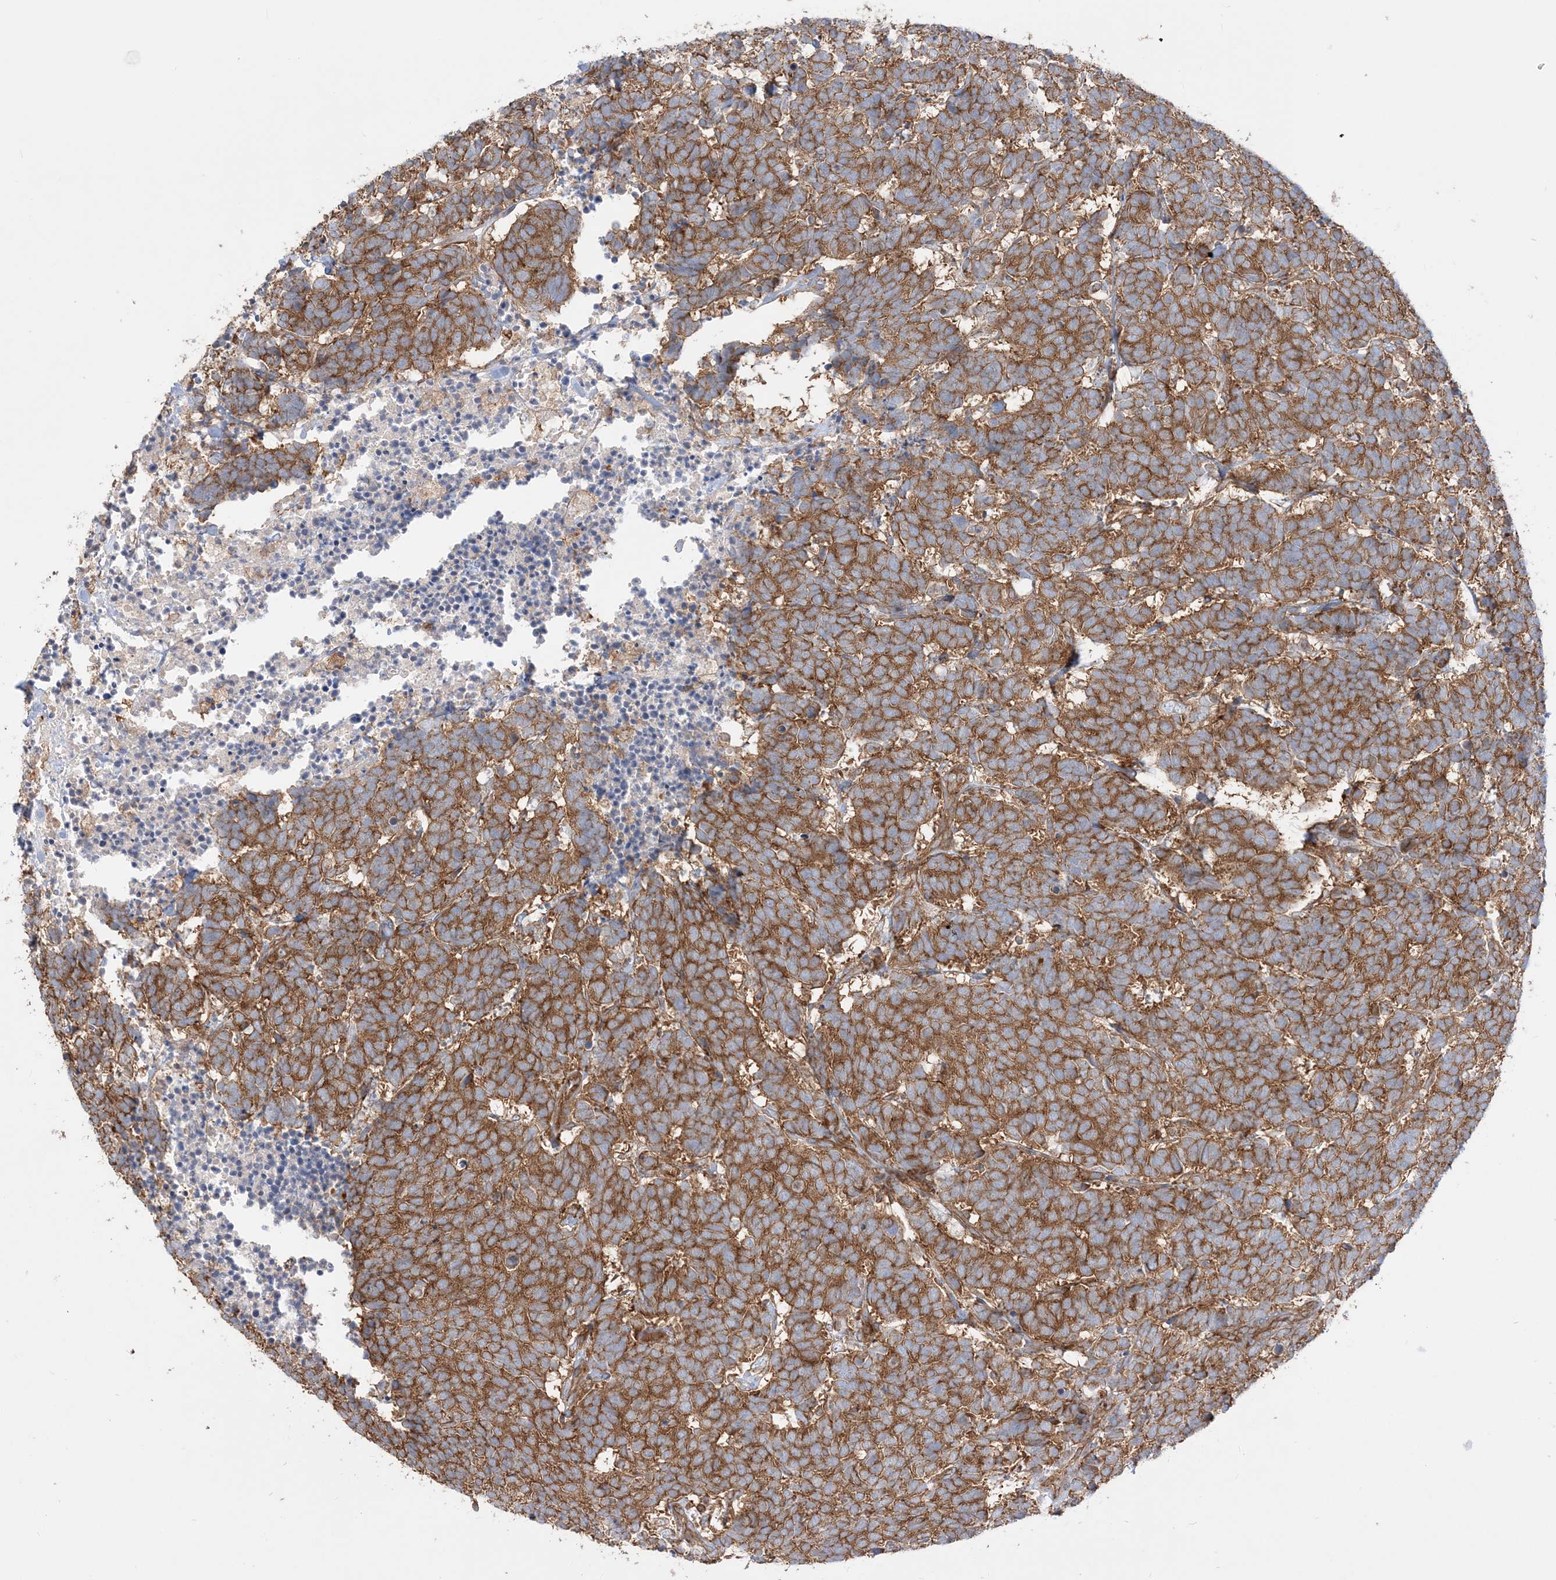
{"staining": {"intensity": "moderate", "quantity": ">75%", "location": "cytoplasmic/membranous"}, "tissue": "carcinoid", "cell_type": "Tumor cells", "image_type": "cancer", "snomed": [{"axis": "morphology", "description": "Carcinoma, NOS"}, {"axis": "morphology", "description": "Carcinoid, malignant, NOS"}, {"axis": "topography", "description": "Urinary bladder"}], "caption": "High-power microscopy captured an immunohistochemistry (IHC) histopathology image of carcinoid, revealing moderate cytoplasmic/membranous staining in approximately >75% of tumor cells.", "gene": "TBC1D5", "patient": {"sex": "male", "age": 57}}